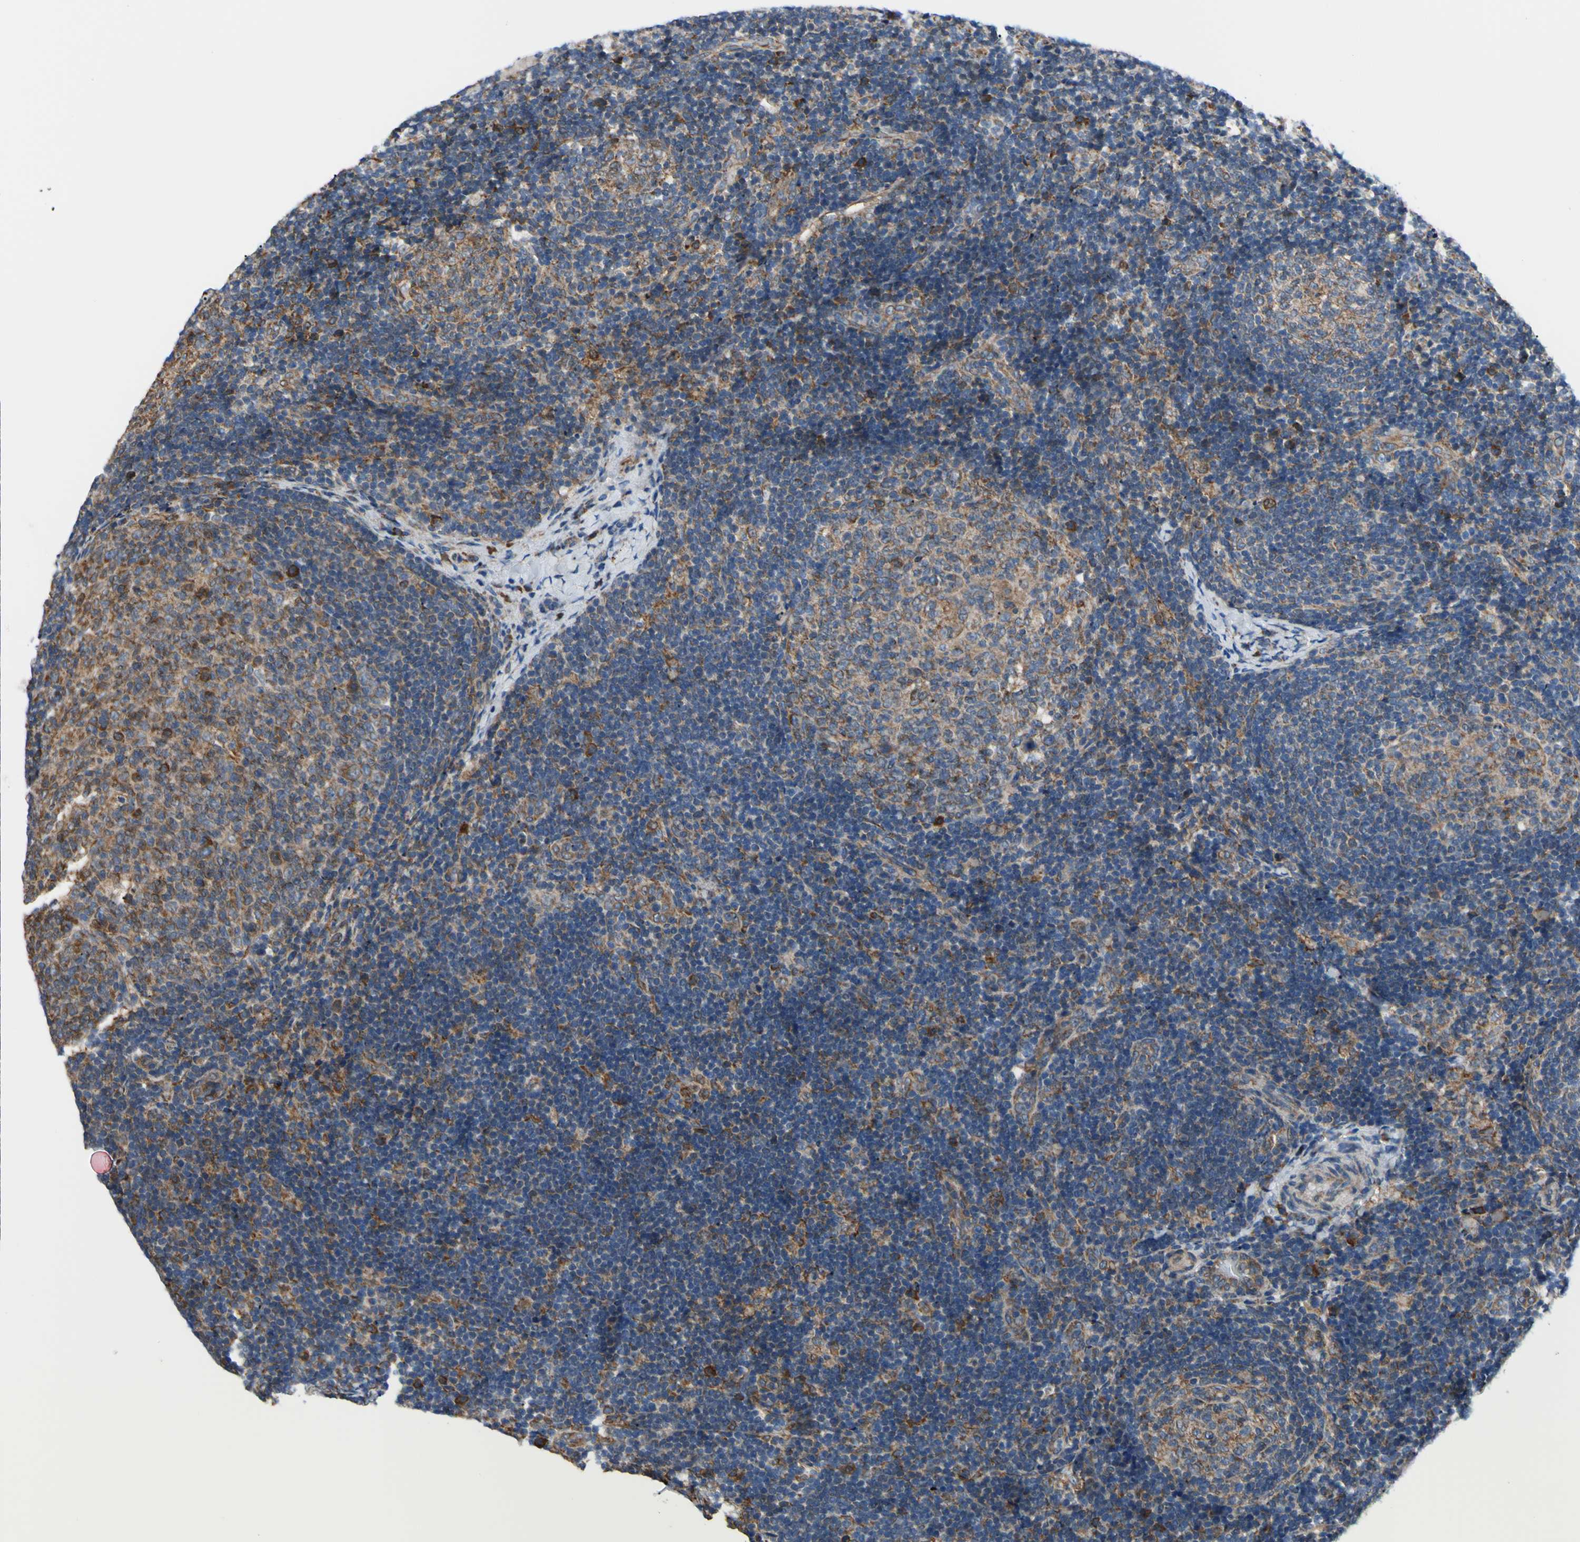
{"staining": {"intensity": "moderate", "quantity": ">75%", "location": "cytoplasmic/membranous"}, "tissue": "lymph node", "cell_type": "Germinal center cells", "image_type": "normal", "snomed": [{"axis": "morphology", "description": "Normal tissue, NOS"}, {"axis": "topography", "description": "Lymph node"}], "caption": "Immunohistochemical staining of unremarkable human lymph node exhibits moderate cytoplasmic/membranous protein expression in approximately >75% of germinal center cells.", "gene": "BMF", "patient": {"sex": "female", "age": 14}}